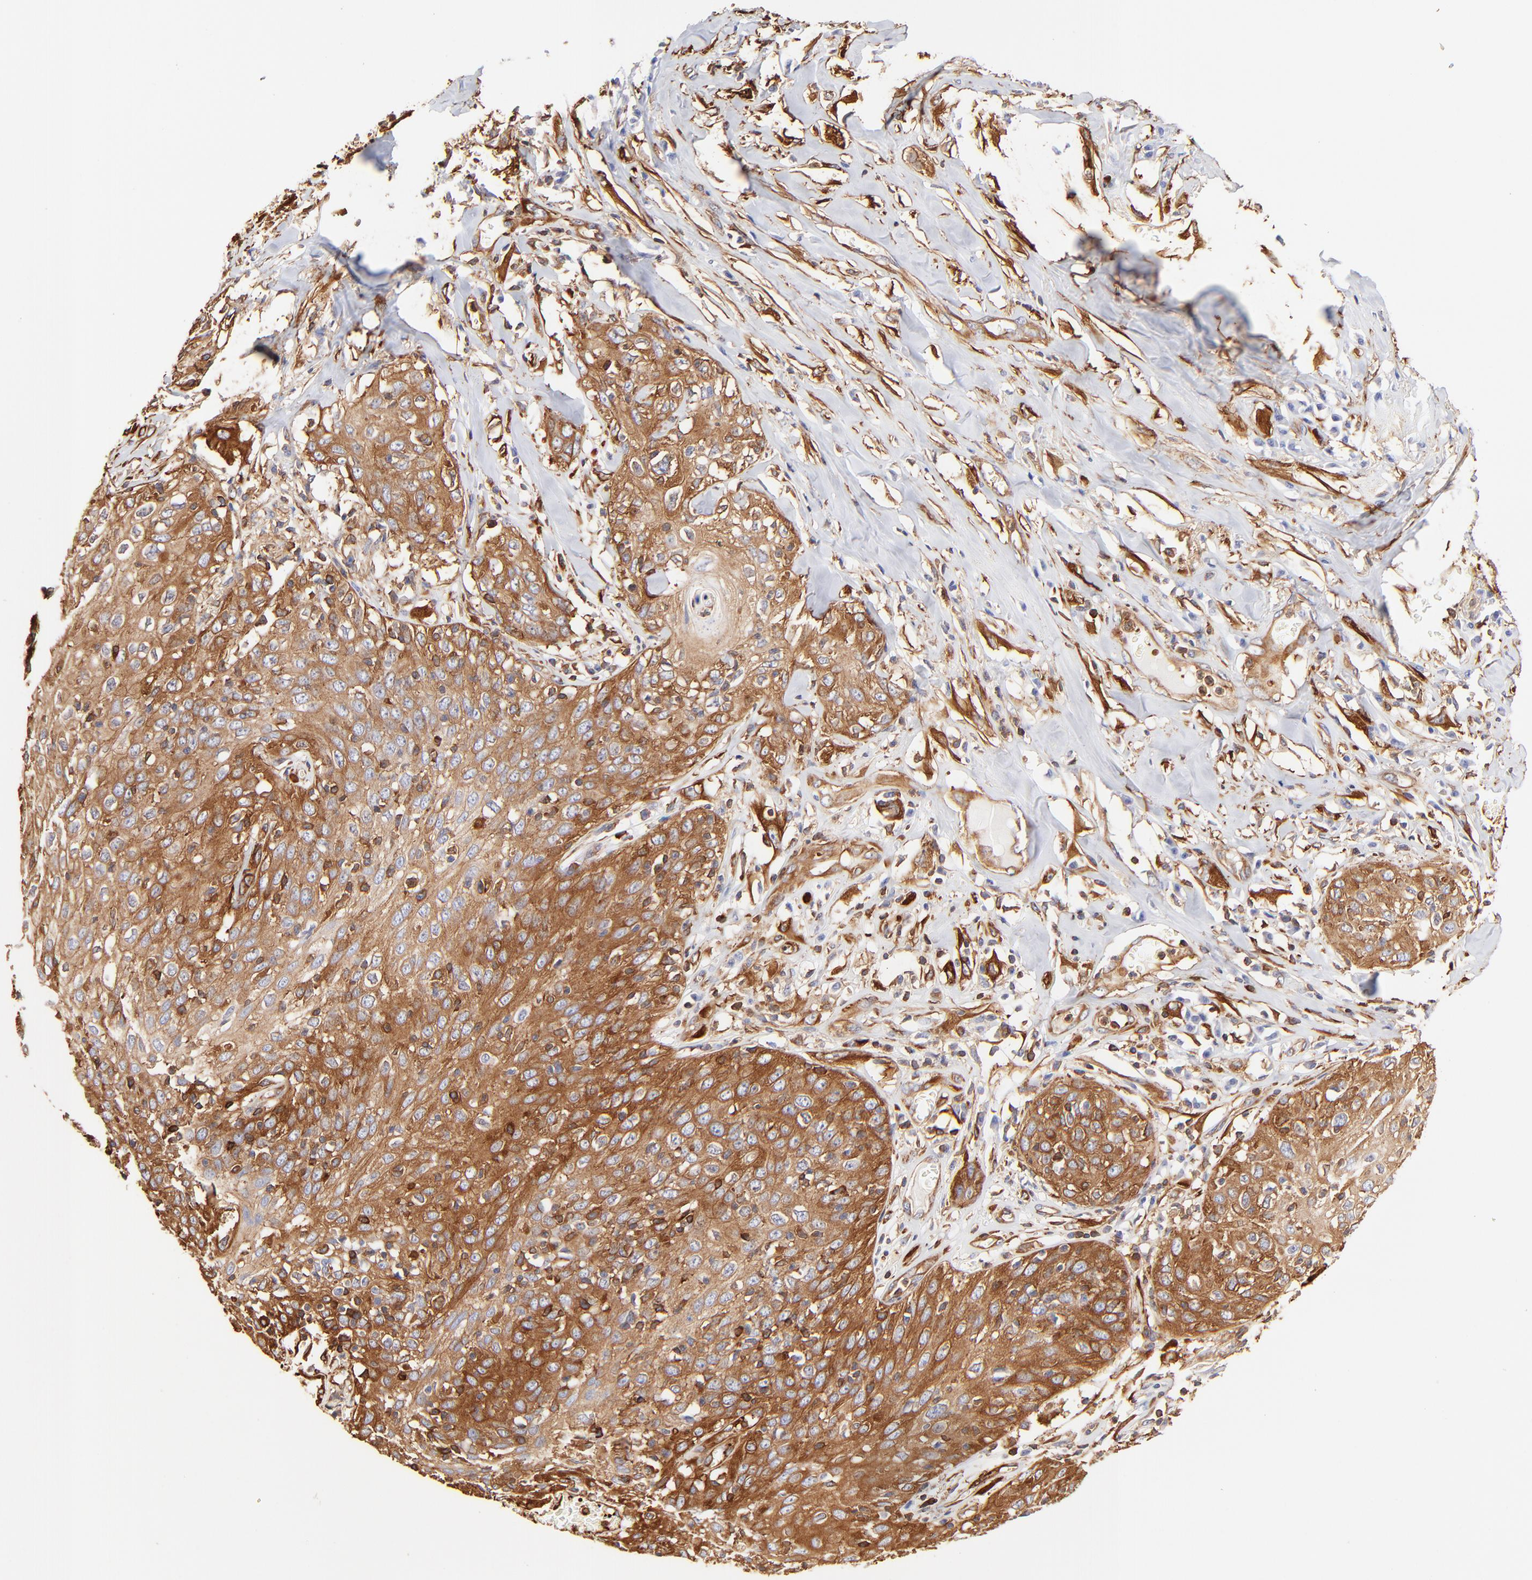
{"staining": {"intensity": "strong", "quantity": ">75%", "location": "cytoplasmic/membranous"}, "tissue": "skin cancer", "cell_type": "Tumor cells", "image_type": "cancer", "snomed": [{"axis": "morphology", "description": "Squamous cell carcinoma, NOS"}, {"axis": "topography", "description": "Skin"}], "caption": "Immunohistochemical staining of skin cancer (squamous cell carcinoma) demonstrates high levels of strong cytoplasmic/membranous expression in approximately >75% of tumor cells.", "gene": "FLNA", "patient": {"sex": "male", "age": 65}}